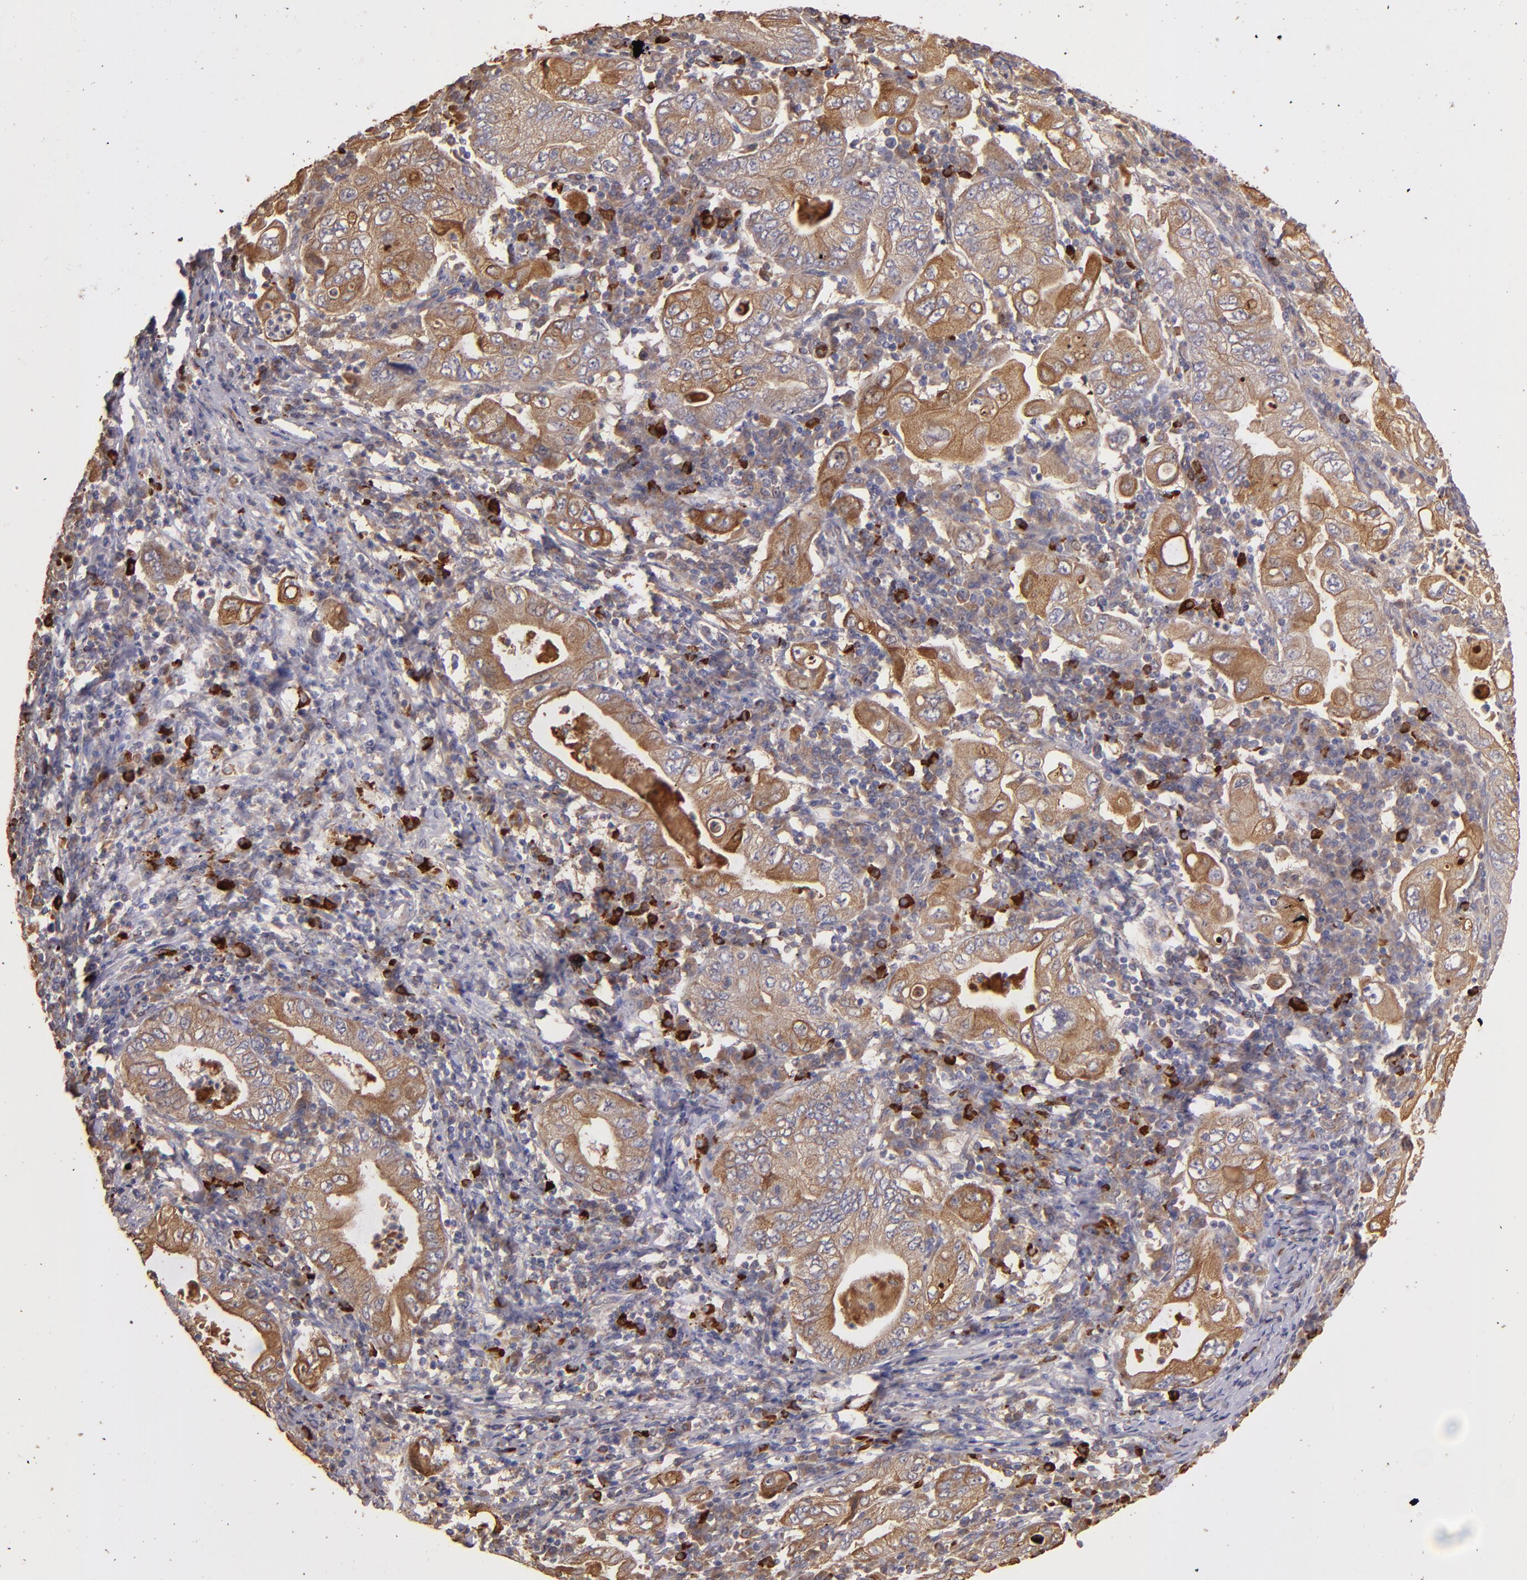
{"staining": {"intensity": "moderate", "quantity": ">75%", "location": "cytoplasmic/membranous"}, "tissue": "stomach cancer", "cell_type": "Tumor cells", "image_type": "cancer", "snomed": [{"axis": "morphology", "description": "Normal tissue, NOS"}, {"axis": "morphology", "description": "Adenocarcinoma, NOS"}, {"axis": "topography", "description": "Esophagus"}, {"axis": "topography", "description": "Stomach, upper"}, {"axis": "topography", "description": "Peripheral nerve tissue"}], "caption": "DAB immunohistochemical staining of adenocarcinoma (stomach) exhibits moderate cytoplasmic/membranous protein positivity in approximately >75% of tumor cells. The protein of interest is shown in brown color, while the nuclei are stained blue.", "gene": "SRRD", "patient": {"sex": "male", "age": 62}}